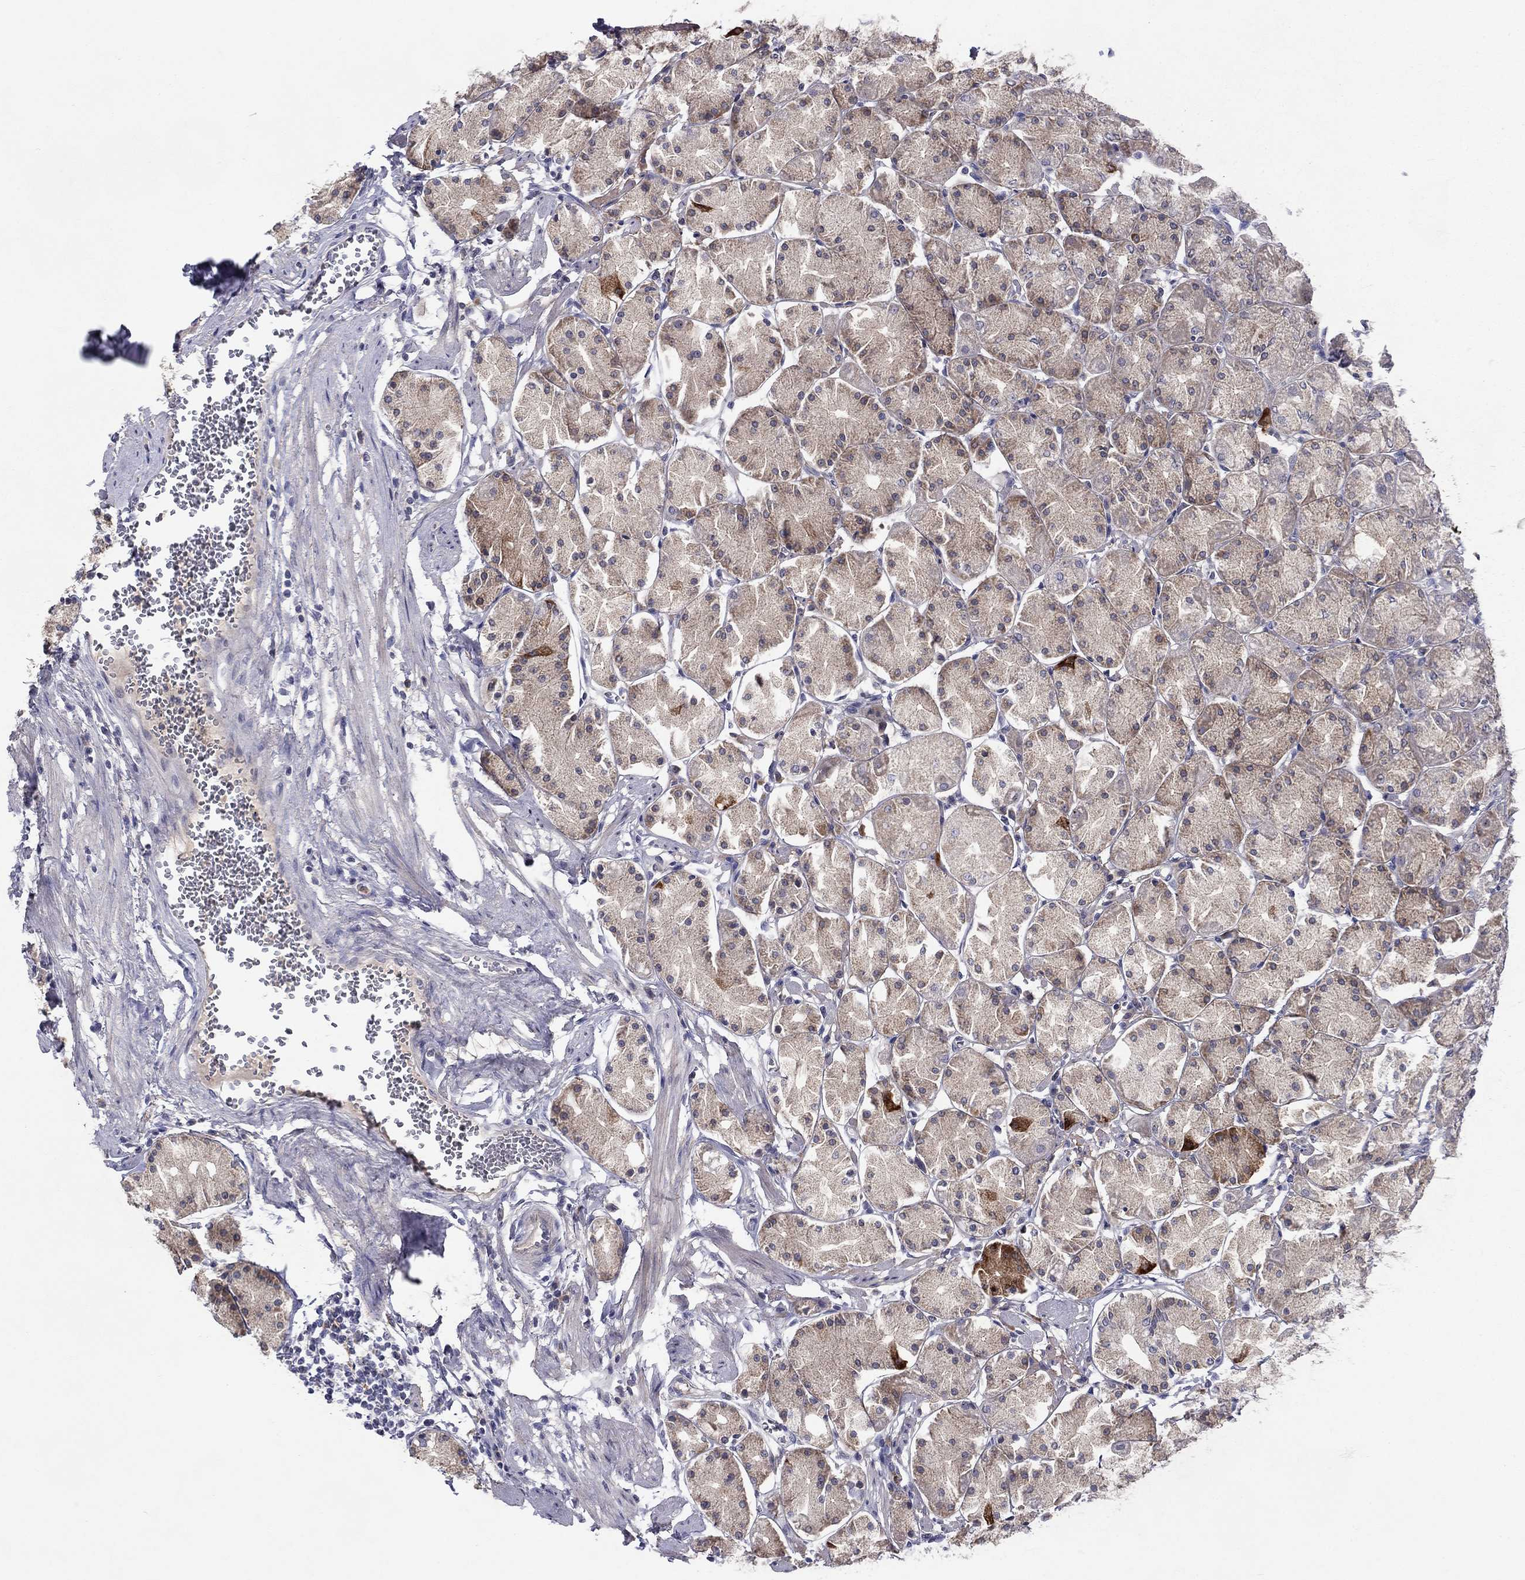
{"staining": {"intensity": "moderate", "quantity": "<25%", "location": "cytoplasmic/membranous"}, "tissue": "stomach", "cell_type": "Glandular cells", "image_type": "normal", "snomed": [{"axis": "morphology", "description": "Normal tissue, NOS"}, {"axis": "topography", "description": "Stomach, upper"}], "caption": "Stomach stained with IHC shows moderate cytoplasmic/membranous staining in approximately <25% of glandular cells.", "gene": "CACNA1A", "patient": {"sex": "male", "age": 60}}